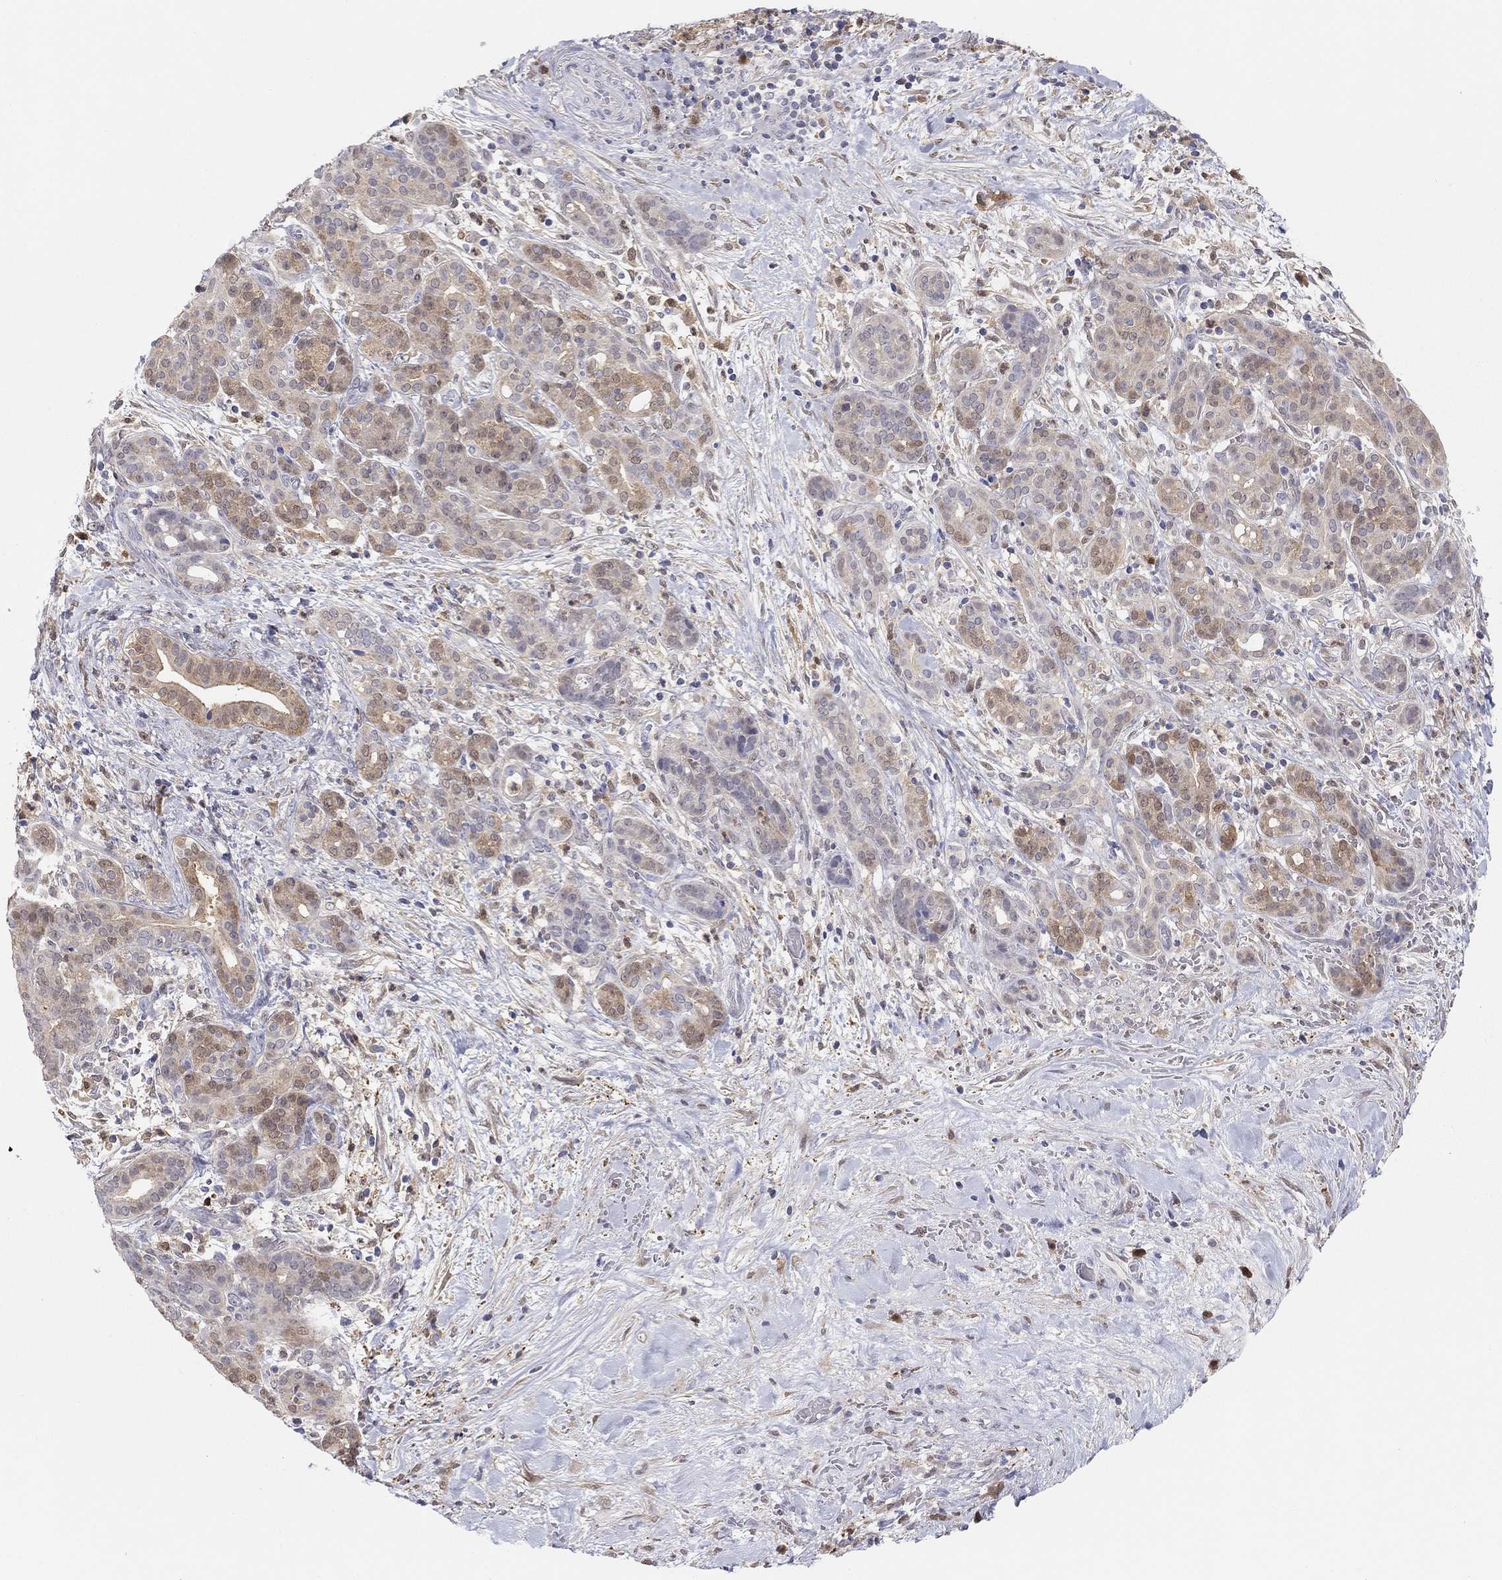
{"staining": {"intensity": "weak", "quantity": "25%-75%", "location": "cytoplasmic/membranous"}, "tissue": "pancreatic cancer", "cell_type": "Tumor cells", "image_type": "cancer", "snomed": [{"axis": "morphology", "description": "Adenocarcinoma, NOS"}, {"axis": "topography", "description": "Pancreas"}], "caption": "A brown stain shows weak cytoplasmic/membranous staining of a protein in pancreatic cancer tumor cells.", "gene": "PDXK", "patient": {"sex": "male", "age": 44}}